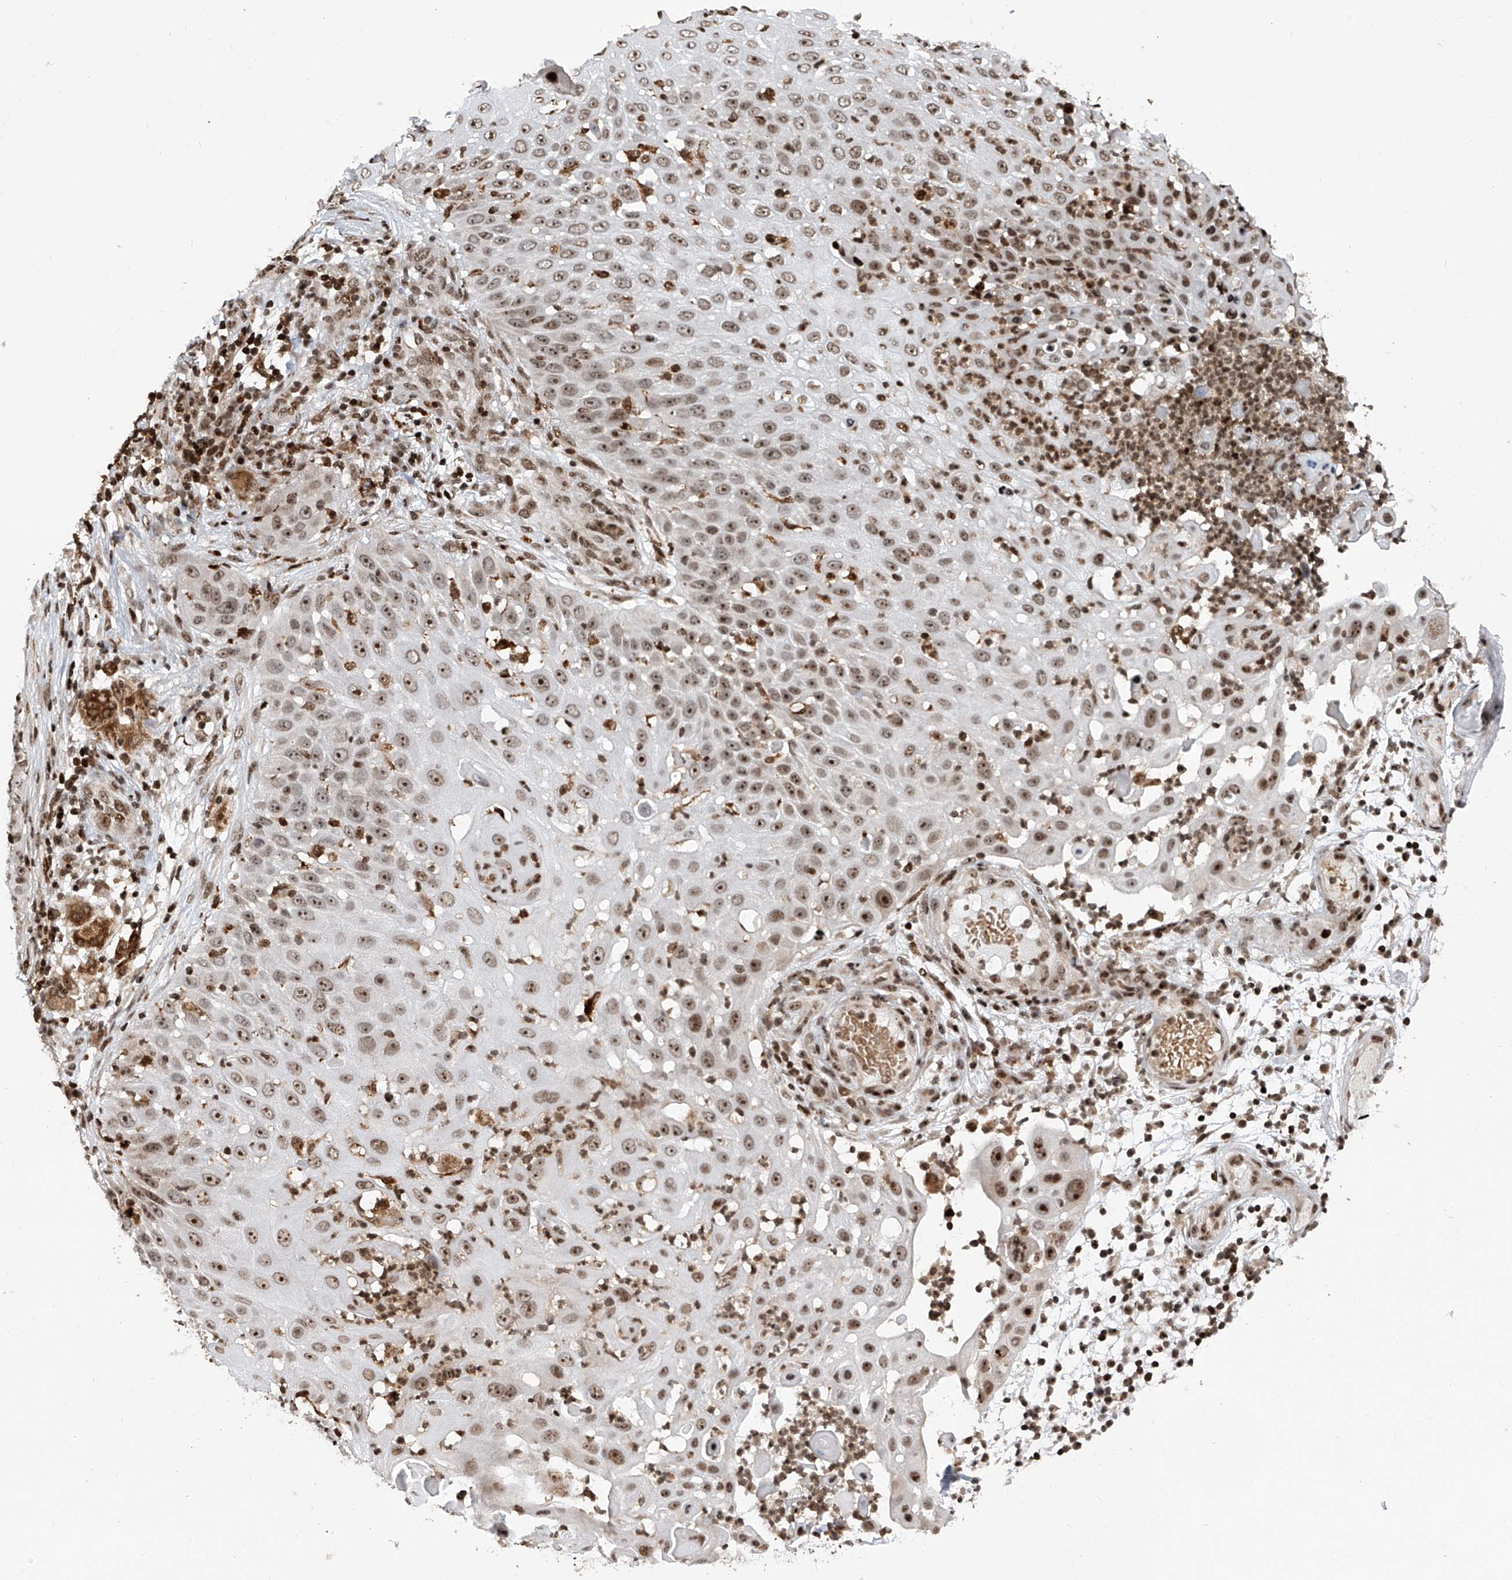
{"staining": {"intensity": "moderate", "quantity": ">75%", "location": "nuclear"}, "tissue": "skin cancer", "cell_type": "Tumor cells", "image_type": "cancer", "snomed": [{"axis": "morphology", "description": "Squamous cell carcinoma, NOS"}, {"axis": "topography", "description": "Skin"}], "caption": "Human skin cancer stained with a protein marker reveals moderate staining in tumor cells.", "gene": "PAK1IP1", "patient": {"sex": "female", "age": 44}}